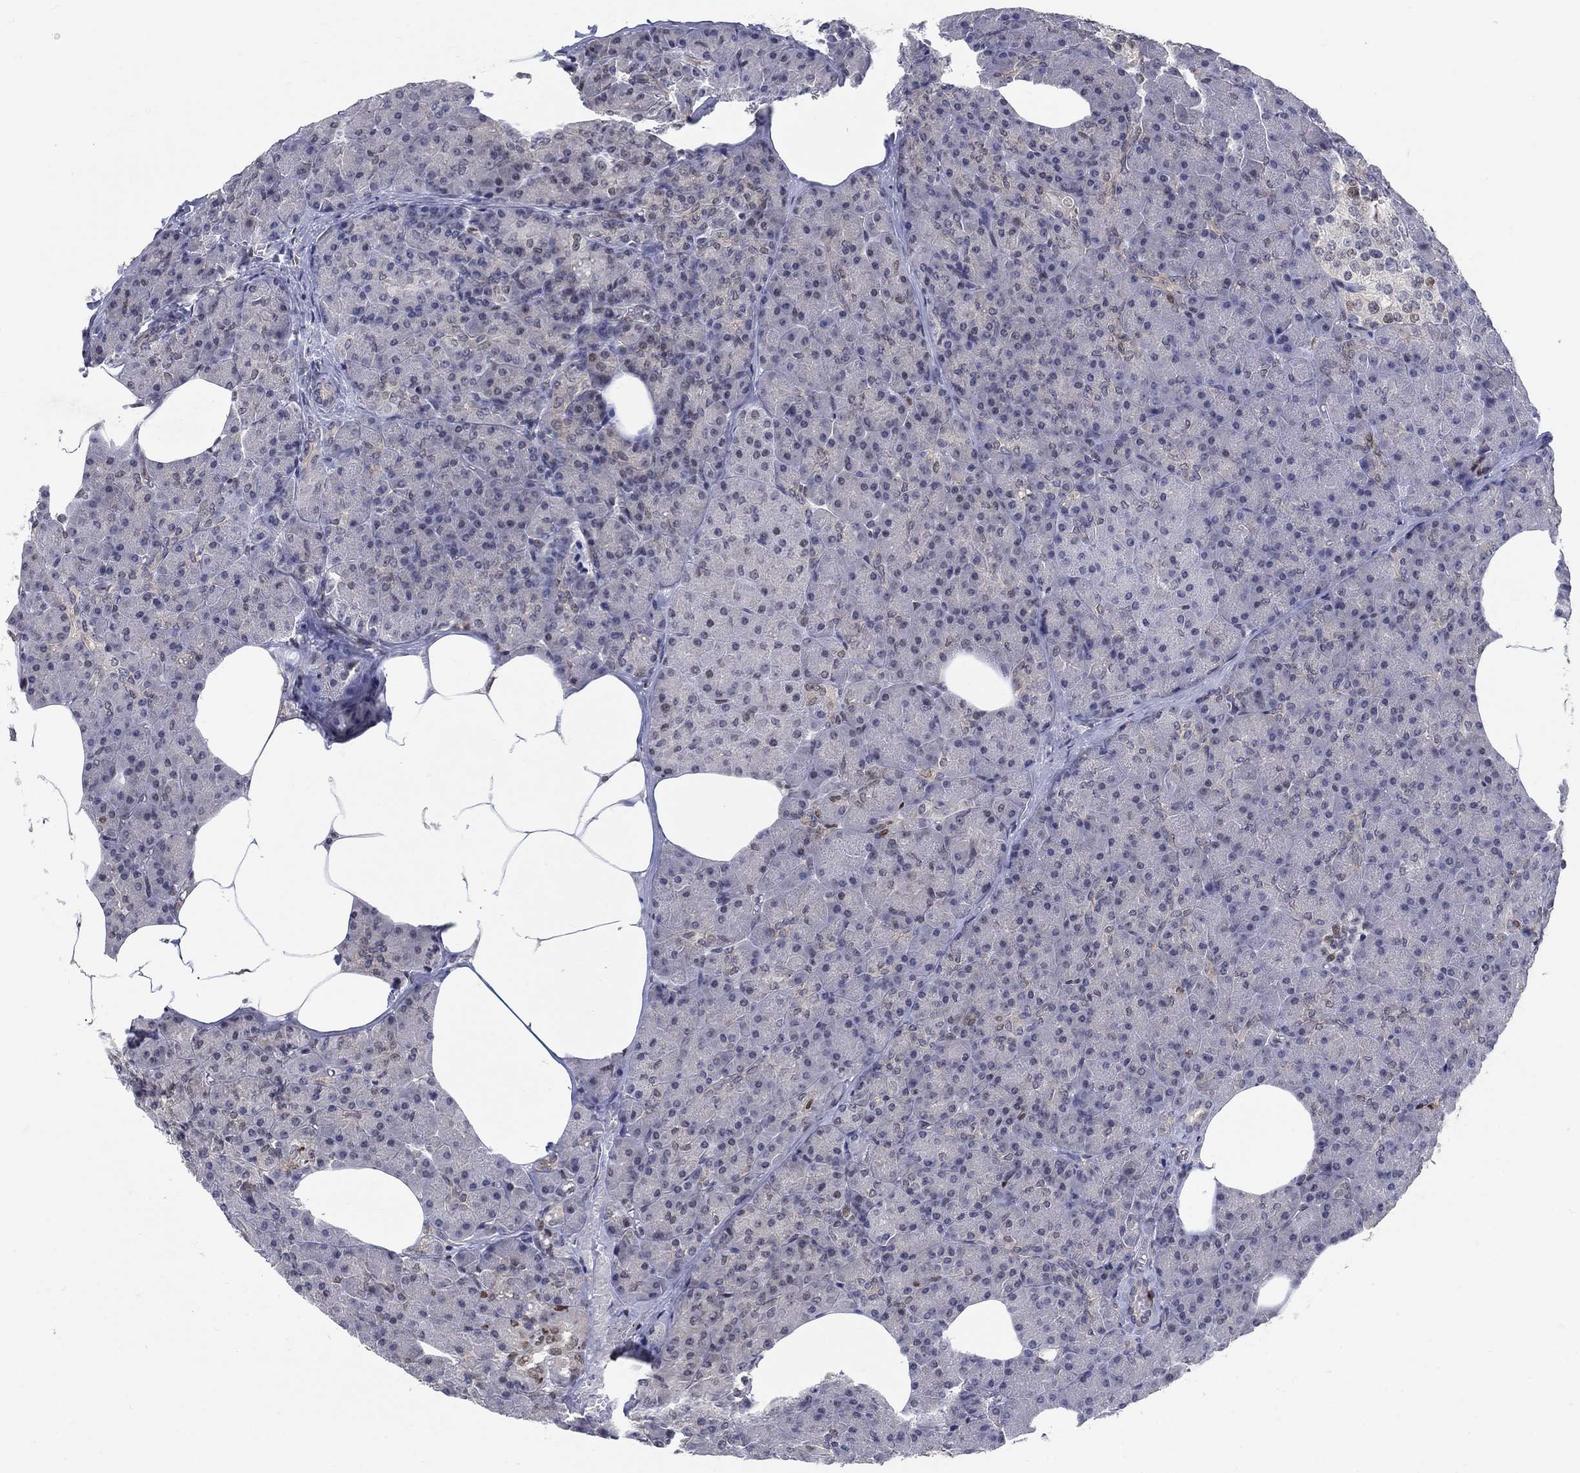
{"staining": {"intensity": "negative", "quantity": "none", "location": "none"}, "tissue": "pancreas", "cell_type": "Exocrine glandular cells", "image_type": "normal", "snomed": [{"axis": "morphology", "description": "Normal tissue, NOS"}, {"axis": "topography", "description": "Pancreas"}], "caption": "High magnification brightfield microscopy of unremarkable pancreas stained with DAB (brown) and counterstained with hematoxylin (blue): exocrine glandular cells show no significant expression.", "gene": "CENPE", "patient": {"sex": "female", "age": 45}}